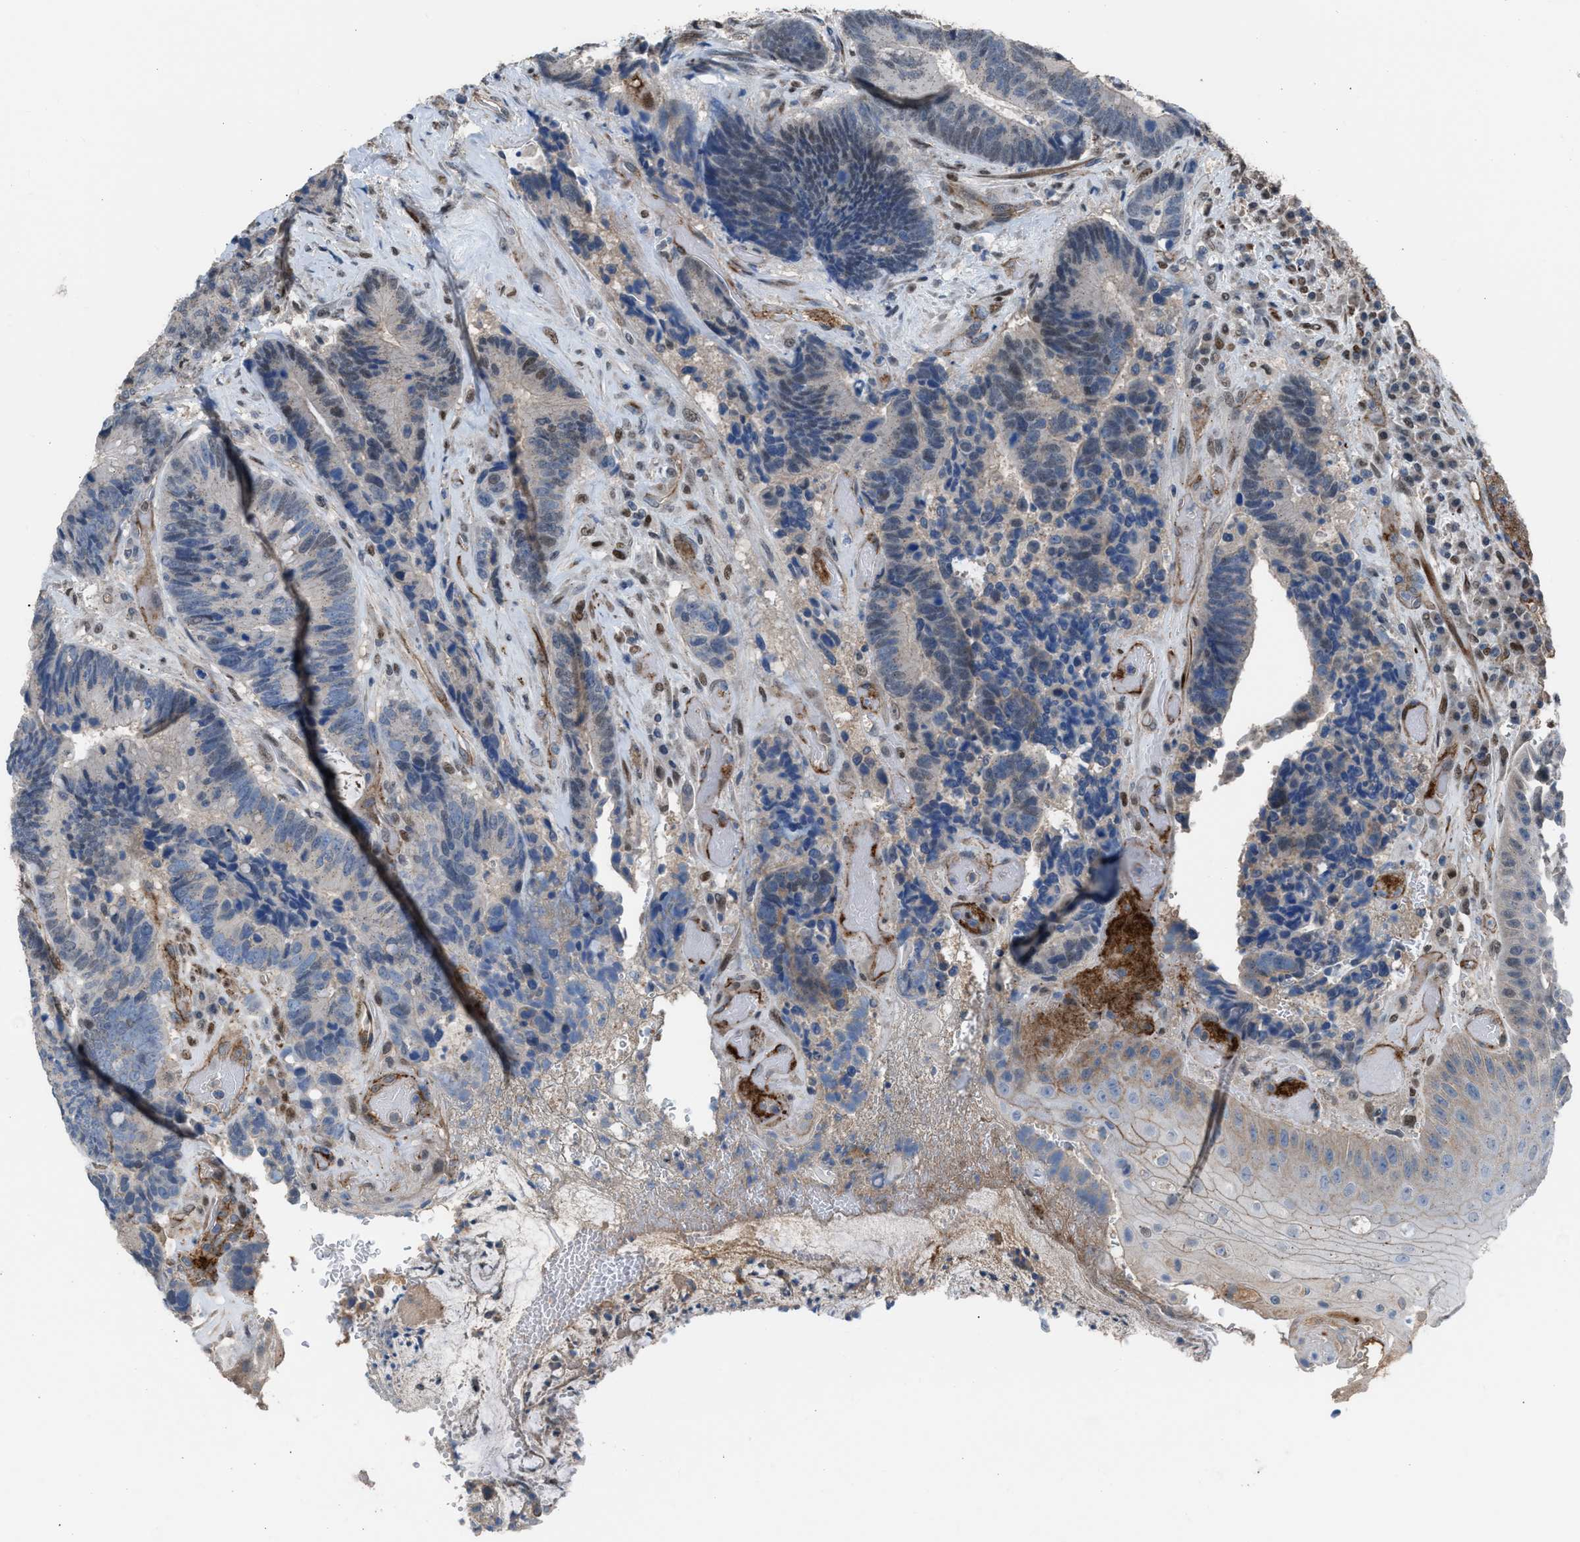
{"staining": {"intensity": "weak", "quantity": "<25%", "location": "cytoplasmic/membranous,nuclear"}, "tissue": "colorectal cancer", "cell_type": "Tumor cells", "image_type": "cancer", "snomed": [{"axis": "morphology", "description": "Adenocarcinoma, NOS"}, {"axis": "topography", "description": "Rectum"}, {"axis": "topography", "description": "Anal"}], "caption": "High magnification brightfield microscopy of colorectal cancer (adenocarcinoma) stained with DAB (brown) and counterstained with hematoxylin (blue): tumor cells show no significant staining.", "gene": "CRTC1", "patient": {"sex": "female", "age": 89}}